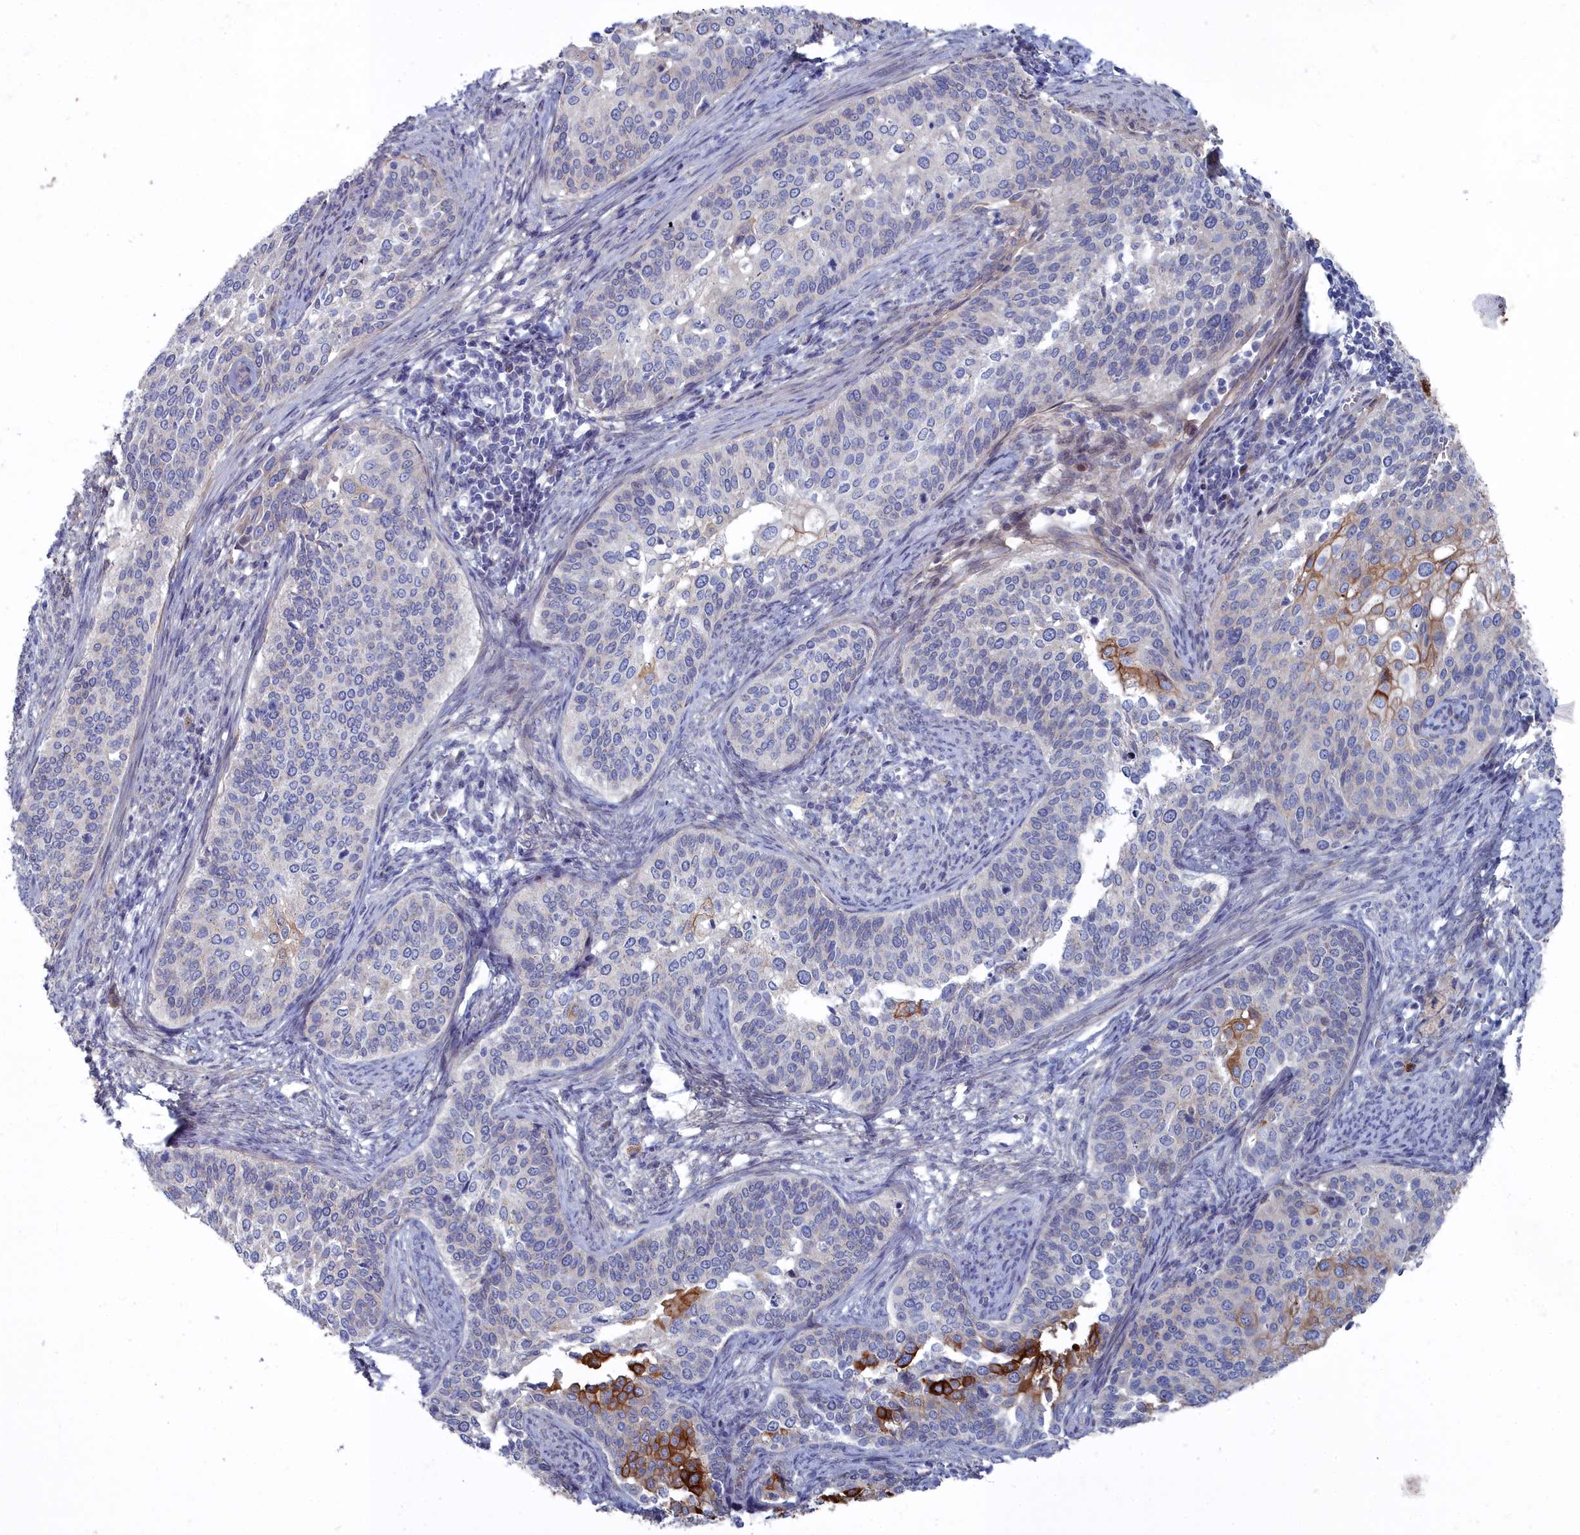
{"staining": {"intensity": "strong", "quantity": "<25%", "location": "cytoplasmic/membranous"}, "tissue": "cervical cancer", "cell_type": "Tumor cells", "image_type": "cancer", "snomed": [{"axis": "morphology", "description": "Squamous cell carcinoma, NOS"}, {"axis": "topography", "description": "Cervix"}], "caption": "This is an image of IHC staining of cervical cancer (squamous cell carcinoma), which shows strong staining in the cytoplasmic/membranous of tumor cells.", "gene": "SHISAL2A", "patient": {"sex": "female", "age": 44}}